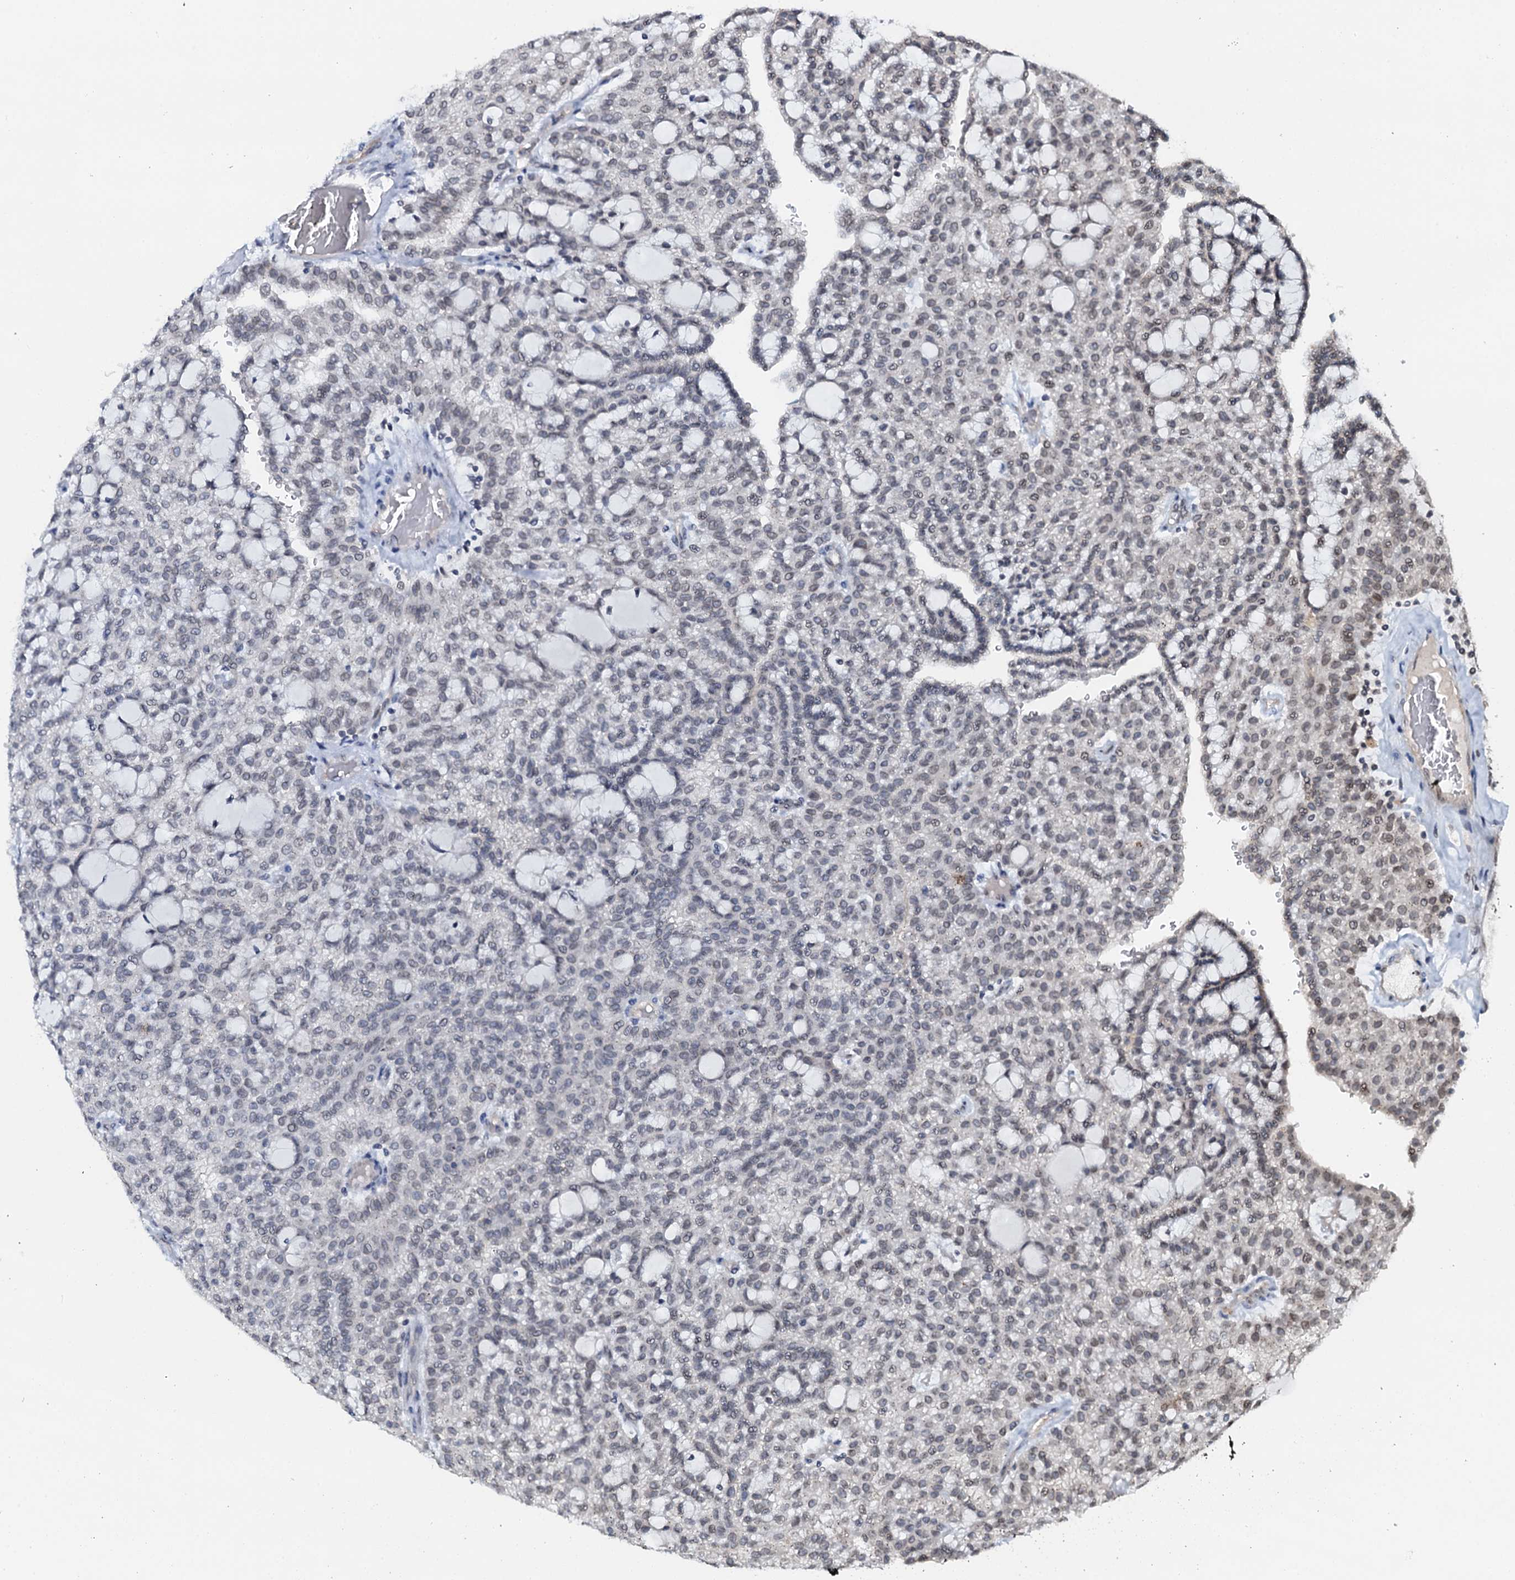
{"staining": {"intensity": "weak", "quantity": "<25%", "location": "nuclear"}, "tissue": "renal cancer", "cell_type": "Tumor cells", "image_type": "cancer", "snomed": [{"axis": "morphology", "description": "Adenocarcinoma, NOS"}, {"axis": "topography", "description": "Kidney"}], "caption": "IHC histopathology image of human renal cancer (adenocarcinoma) stained for a protein (brown), which demonstrates no staining in tumor cells. (DAB immunohistochemistry visualized using brightfield microscopy, high magnification).", "gene": "SNTA1", "patient": {"sex": "male", "age": 63}}